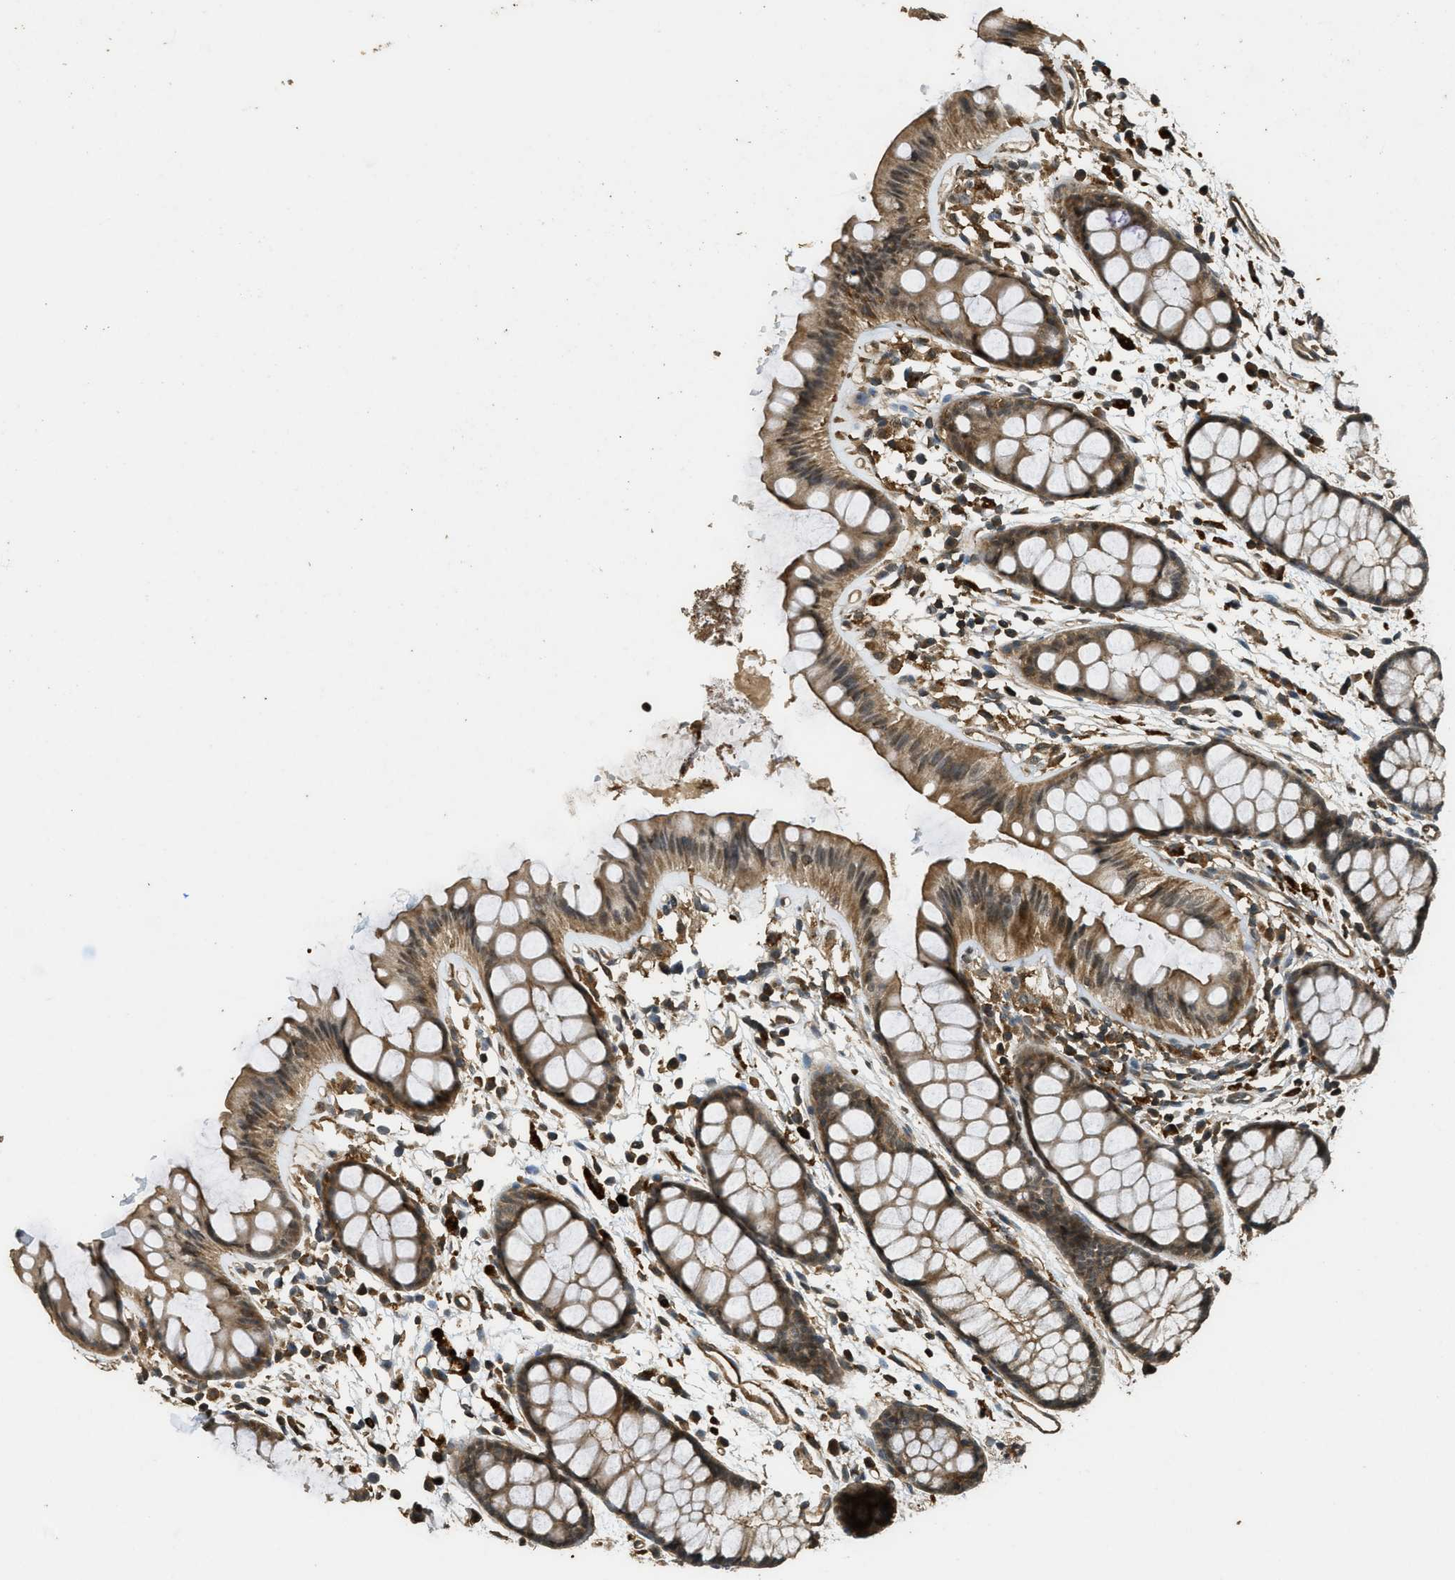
{"staining": {"intensity": "moderate", "quantity": ">75%", "location": "cytoplasmic/membranous,nuclear"}, "tissue": "rectum", "cell_type": "Glandular cells", "image_type": "normal", "snomed": [{"axis": "morphology", "description": "Normal tissue, NOS"}, {"axis": "topography", "description": "Rectum"}], "caption": "Glandular cells demonstrate moderate cytoplasmic/membranous,nuclear staining in about >75% of cells in unremarkable rectum.", "gene": "PPP6R3", "patient": {"sex": "female", "age": 66}}